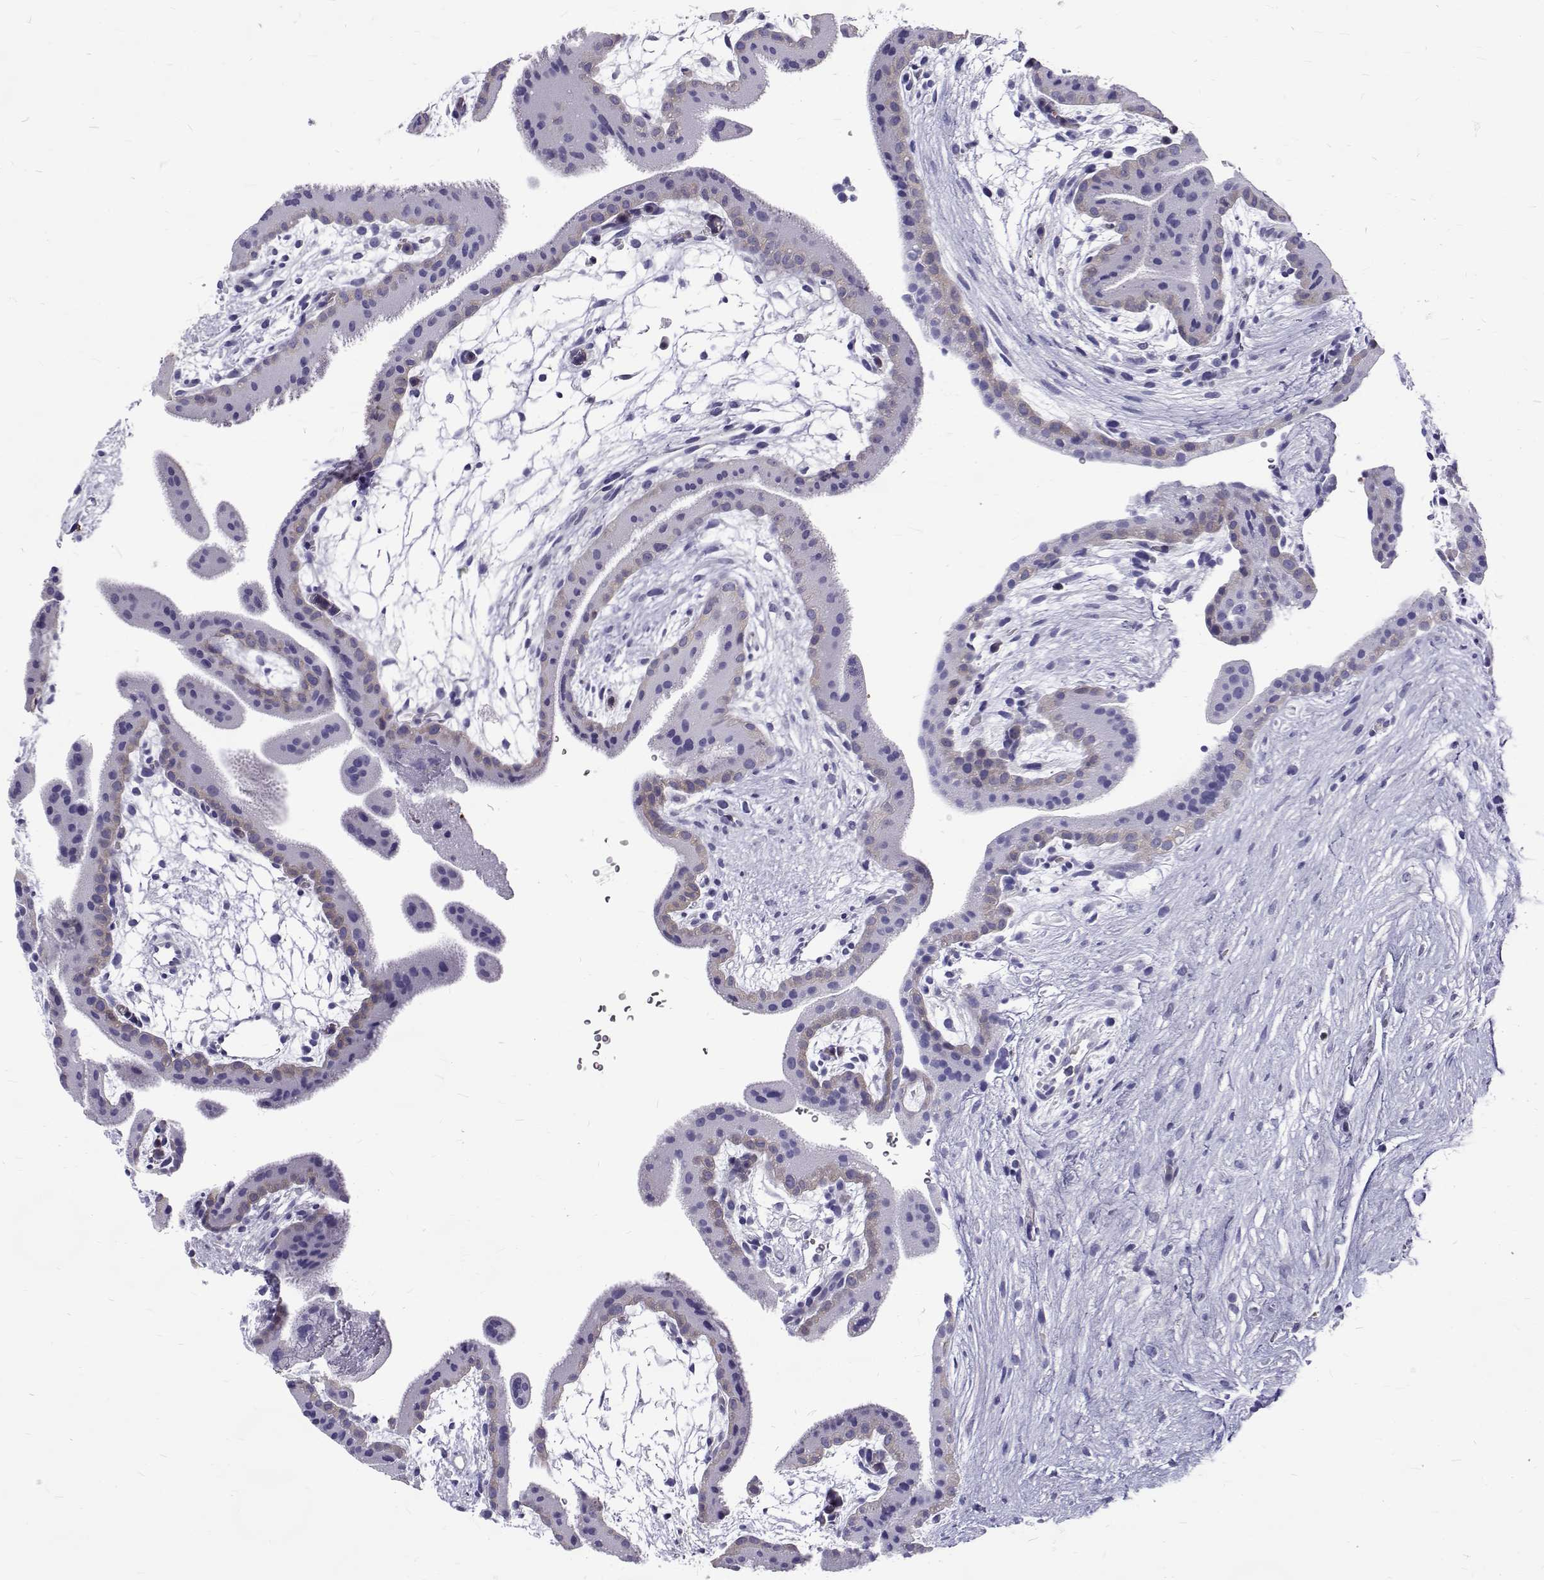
{"staining": {"intensity": "negative", "quantity": "none", "location": "none"}, "tissue": "placenta", "cell_type": "Decidual cells", "image_type": "normal", "snomed": [{"axis": "morphology", "description": "Normal tissue, NOS"}, {"axis": "topography", "description": "Placenta"}], "caption": "This is an immunohistochemistry histopathology image of benign human placenta. There is no staining in decidual cells.", "gene": "IGSF1", "patient": {"sex": "female", "age": 19}}